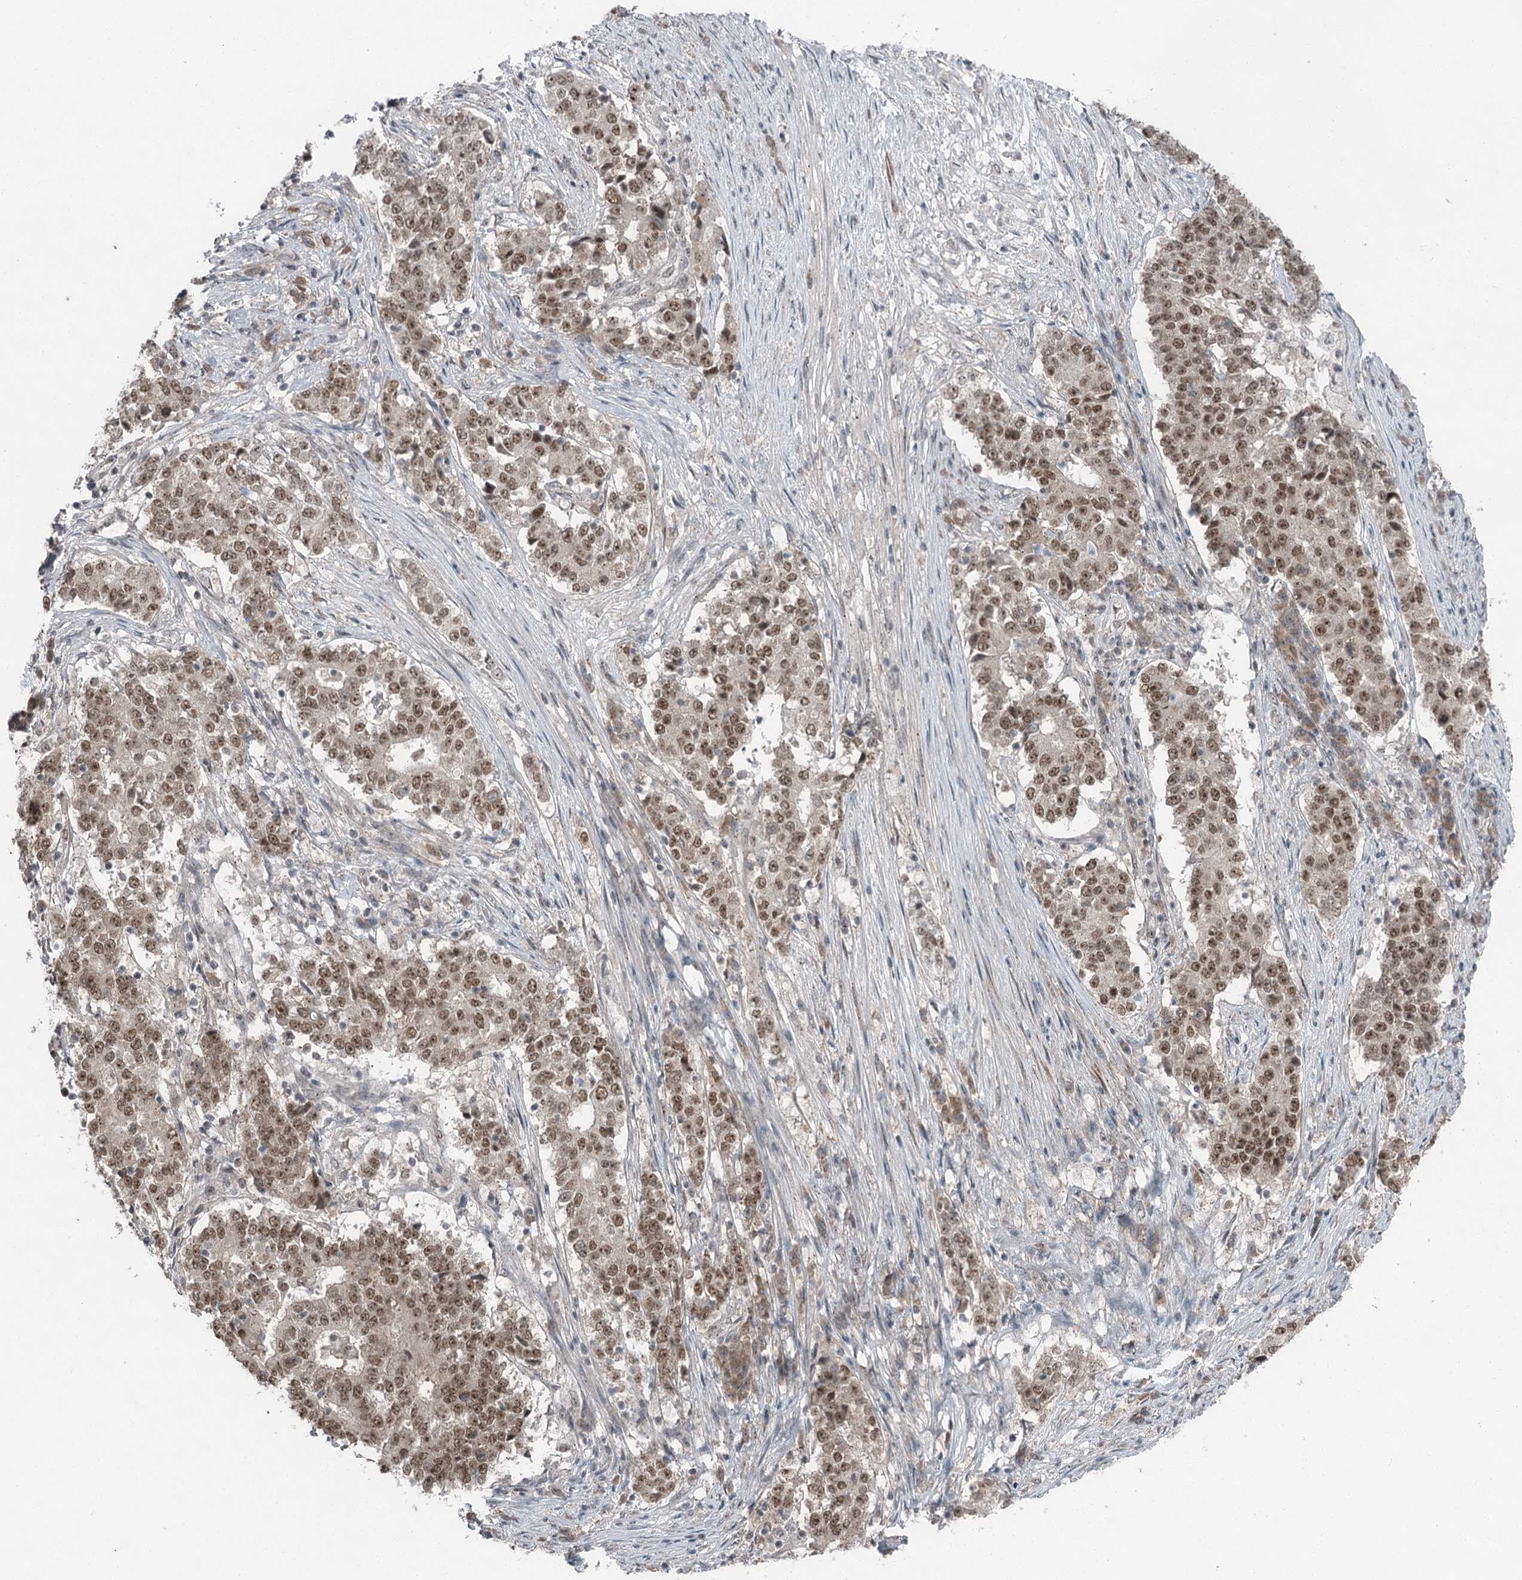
{"staining": {"intensity": "moderate", "quantity": ">75%", "location": "nuclear"}, "tissue": "stomach cancer", "cell_type": "Tumor cells", "image_type": "cancer", "snomed": [{"axis": "morphology", "description": "Adenocarcinoma, NOS"}, {"axis": "topography", "description": "Stomach"}], "caption": "Moderate nuclear staining for a protein is appreciated in approximately >75% of tumor cells of stomach cancer using immunohistochemistry.", "gene": "EXOSC1", "patient": {"sex": "male", "age": 59}}